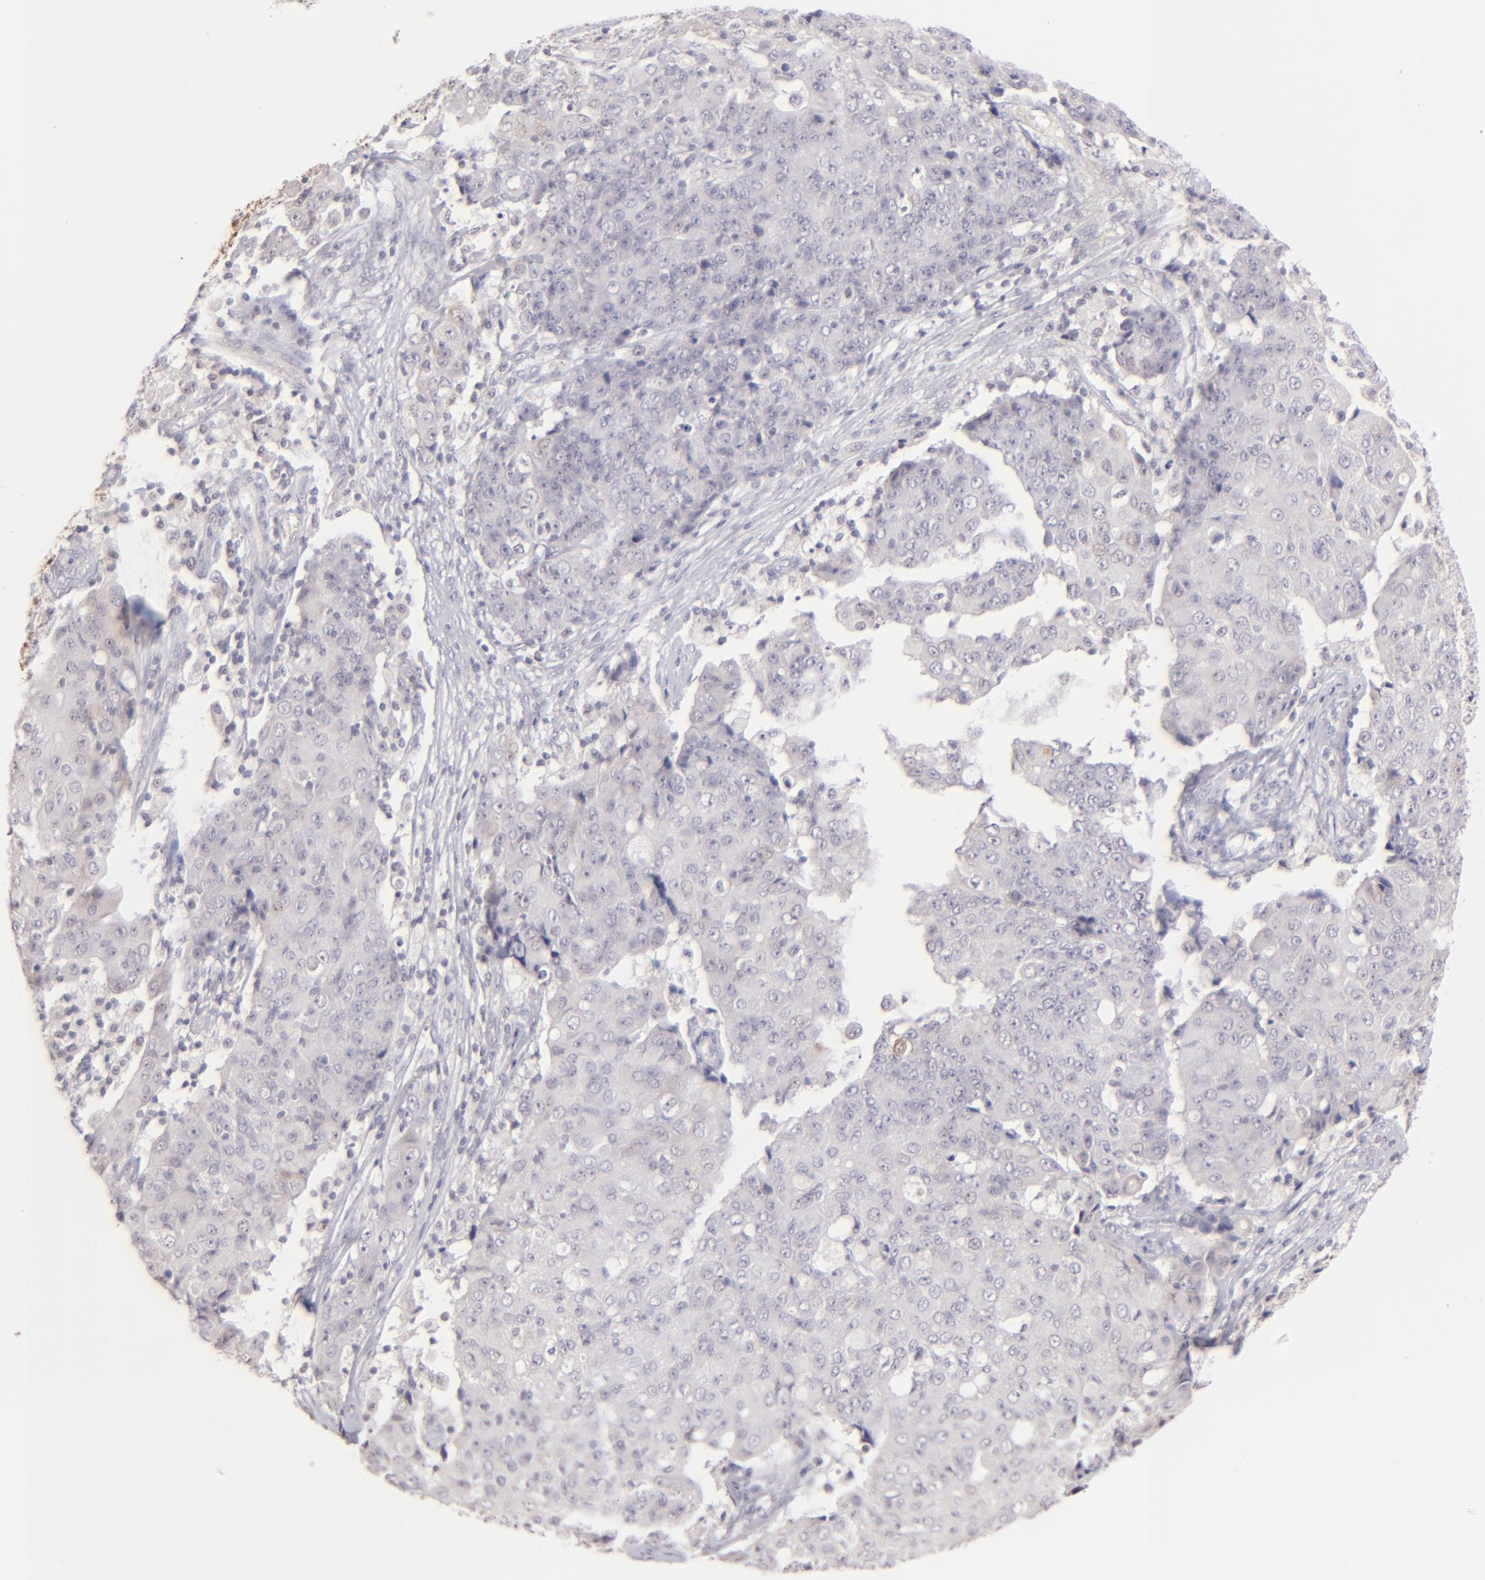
{"staining": {"intensity": "negative", "quantity": "none", "location": "none"}, "tissue": "ovarian cancer", "cell_type": "Tumor cells", "image_type": "cancer", "snomed": [{"axis": "morphology", "description": "Carcinoma, endometroid"}, {"axis": "topography", "description": "Ovary"}], "caption": "There is no significant positivity in tumor cells of endometroid carcinoma (ovarian).", "gene": "MAGEA1", "patient": {"sex": "female", "age": 42}}